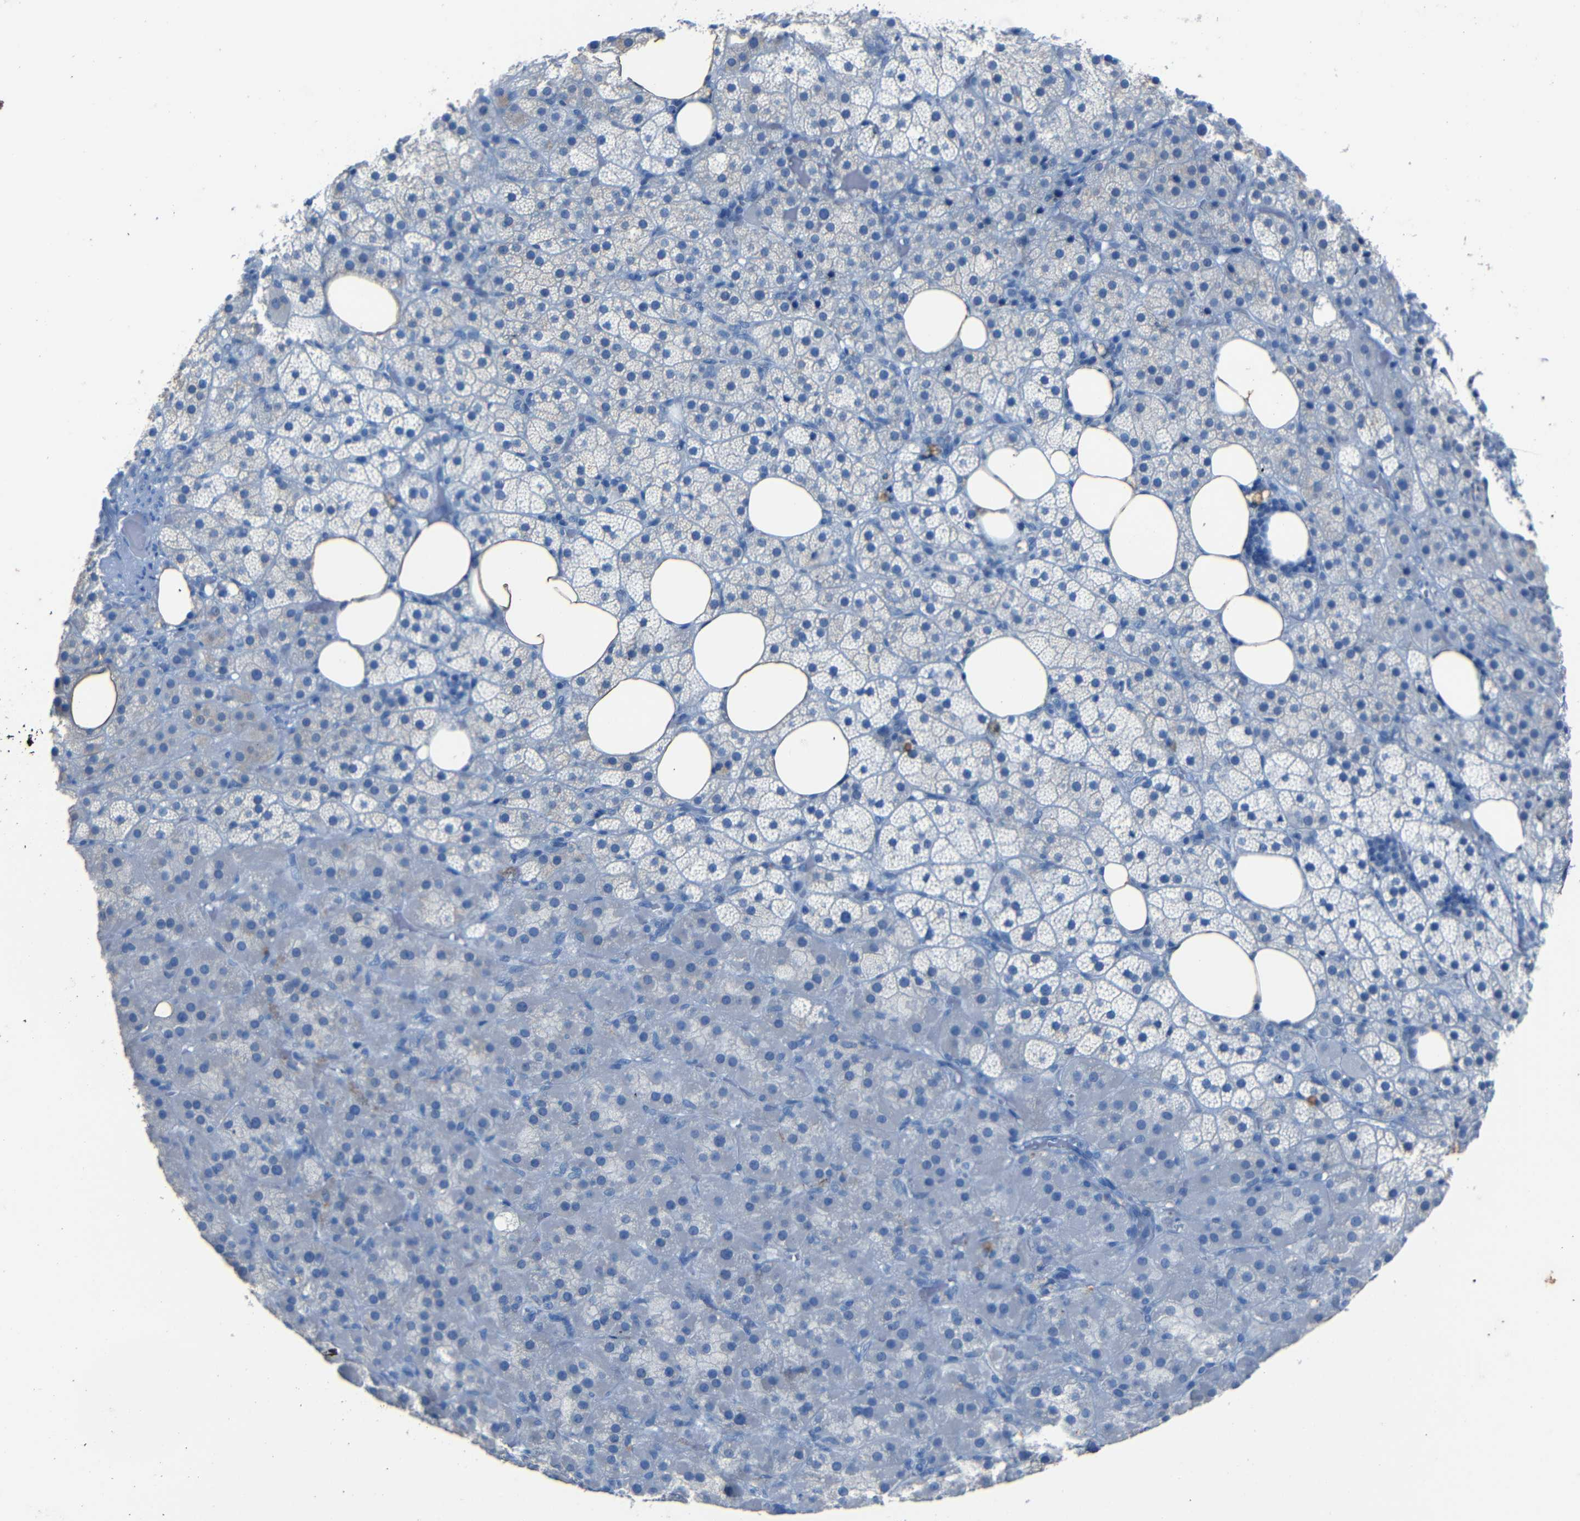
{"staining": {"intensity": "negative", "quantity": "none", "location": "none"}, "tissue": "adrenal gland", "cell_type": "Glandular cells", "image_type": "normal", "snomed": [{"axis": "morphology", "description": "Normal tissue, NOS"}, {"axis": "topography", "description": "Adrenal gland"}], "caption": "Immunohistochemical staining of normal adrenal gland demonstrates no significant expression in glandular cells. (Immunohistochemistry (ihc), brightfield microscopy, high magnification).", "gene": "CLDN11", "patient": {"sex": "female", "age": 59}}